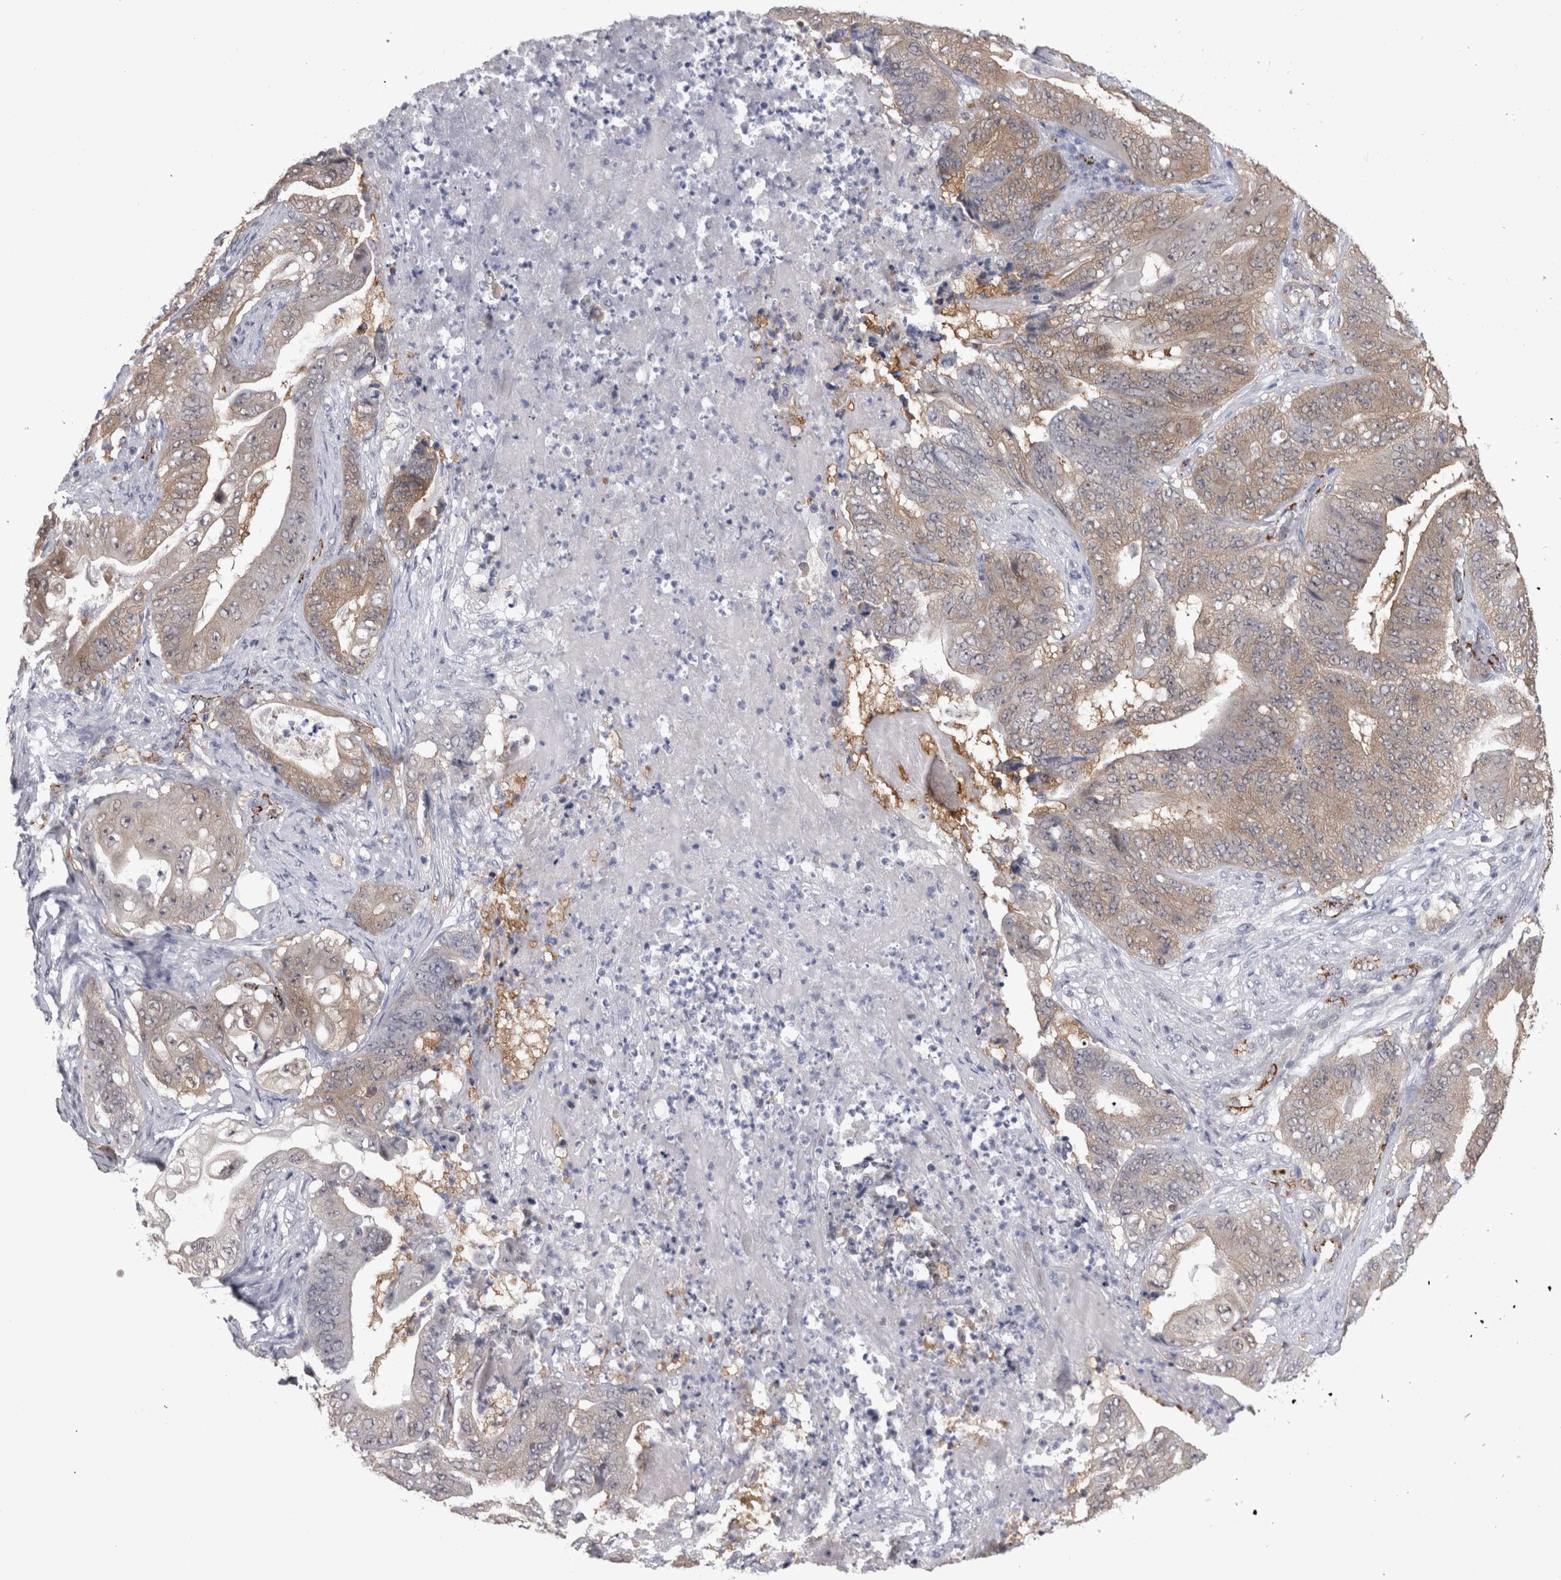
{"staining": {"intensity": "weak", "quantity": "<25%", "location": "cytoplasmic/membranous"}, "tissue": "stomach cancer", "cell_type": "Tumor cells", "image_type": "cancer", "snomed": [{"axis": "morphology", "description": "Adenocarcinoma, NOS"}, {"axis": "topography", "description": "Stomach"}], "caption": "Tumor cells show no significant expression in stomach cancer (adenocarcinoma). (DAB (3,3'-diaminobenzidine) IHC, high magnification).", "gene": "ACOT7", "patient": {"sex": "female", "age": 73}}